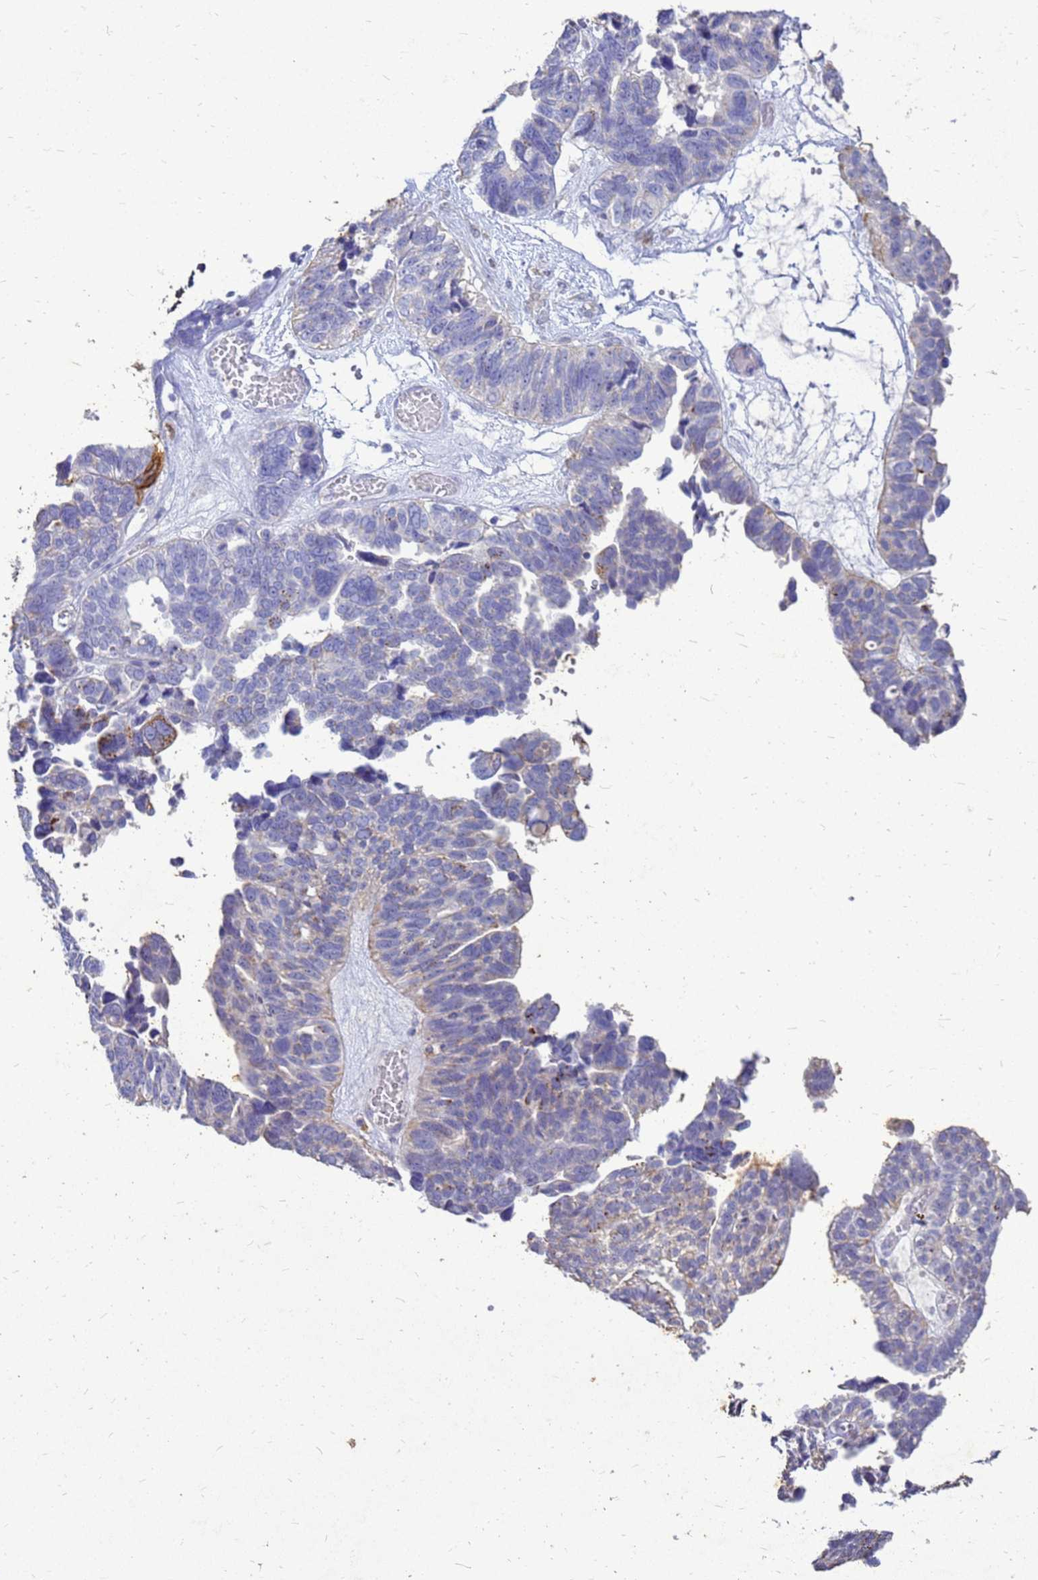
{"staining": {"intensity": "moderate", "quantity": "<25%", "location": "cytoplasmic/membranous"}, "tissue": "ovarian cancer", "cell_type": "Tumor cells", "image_type": "cancer", "snomed": [{"axis": "morphology", "description": "Cystadenocarcinoma, serous, NOS"}, {"axis": "topography", "description": "Ovary"}], "caption": "An image of serous cystadenocarcinoma (ovarian) stained for a protein shows moderate cytoplasmic/membranous brown staining in tumor cells. (DAB IHC with brightfield microscopy, high magnification).", "gene": "AKR1C1", "patient": {"sex": "female", "age": 79}}